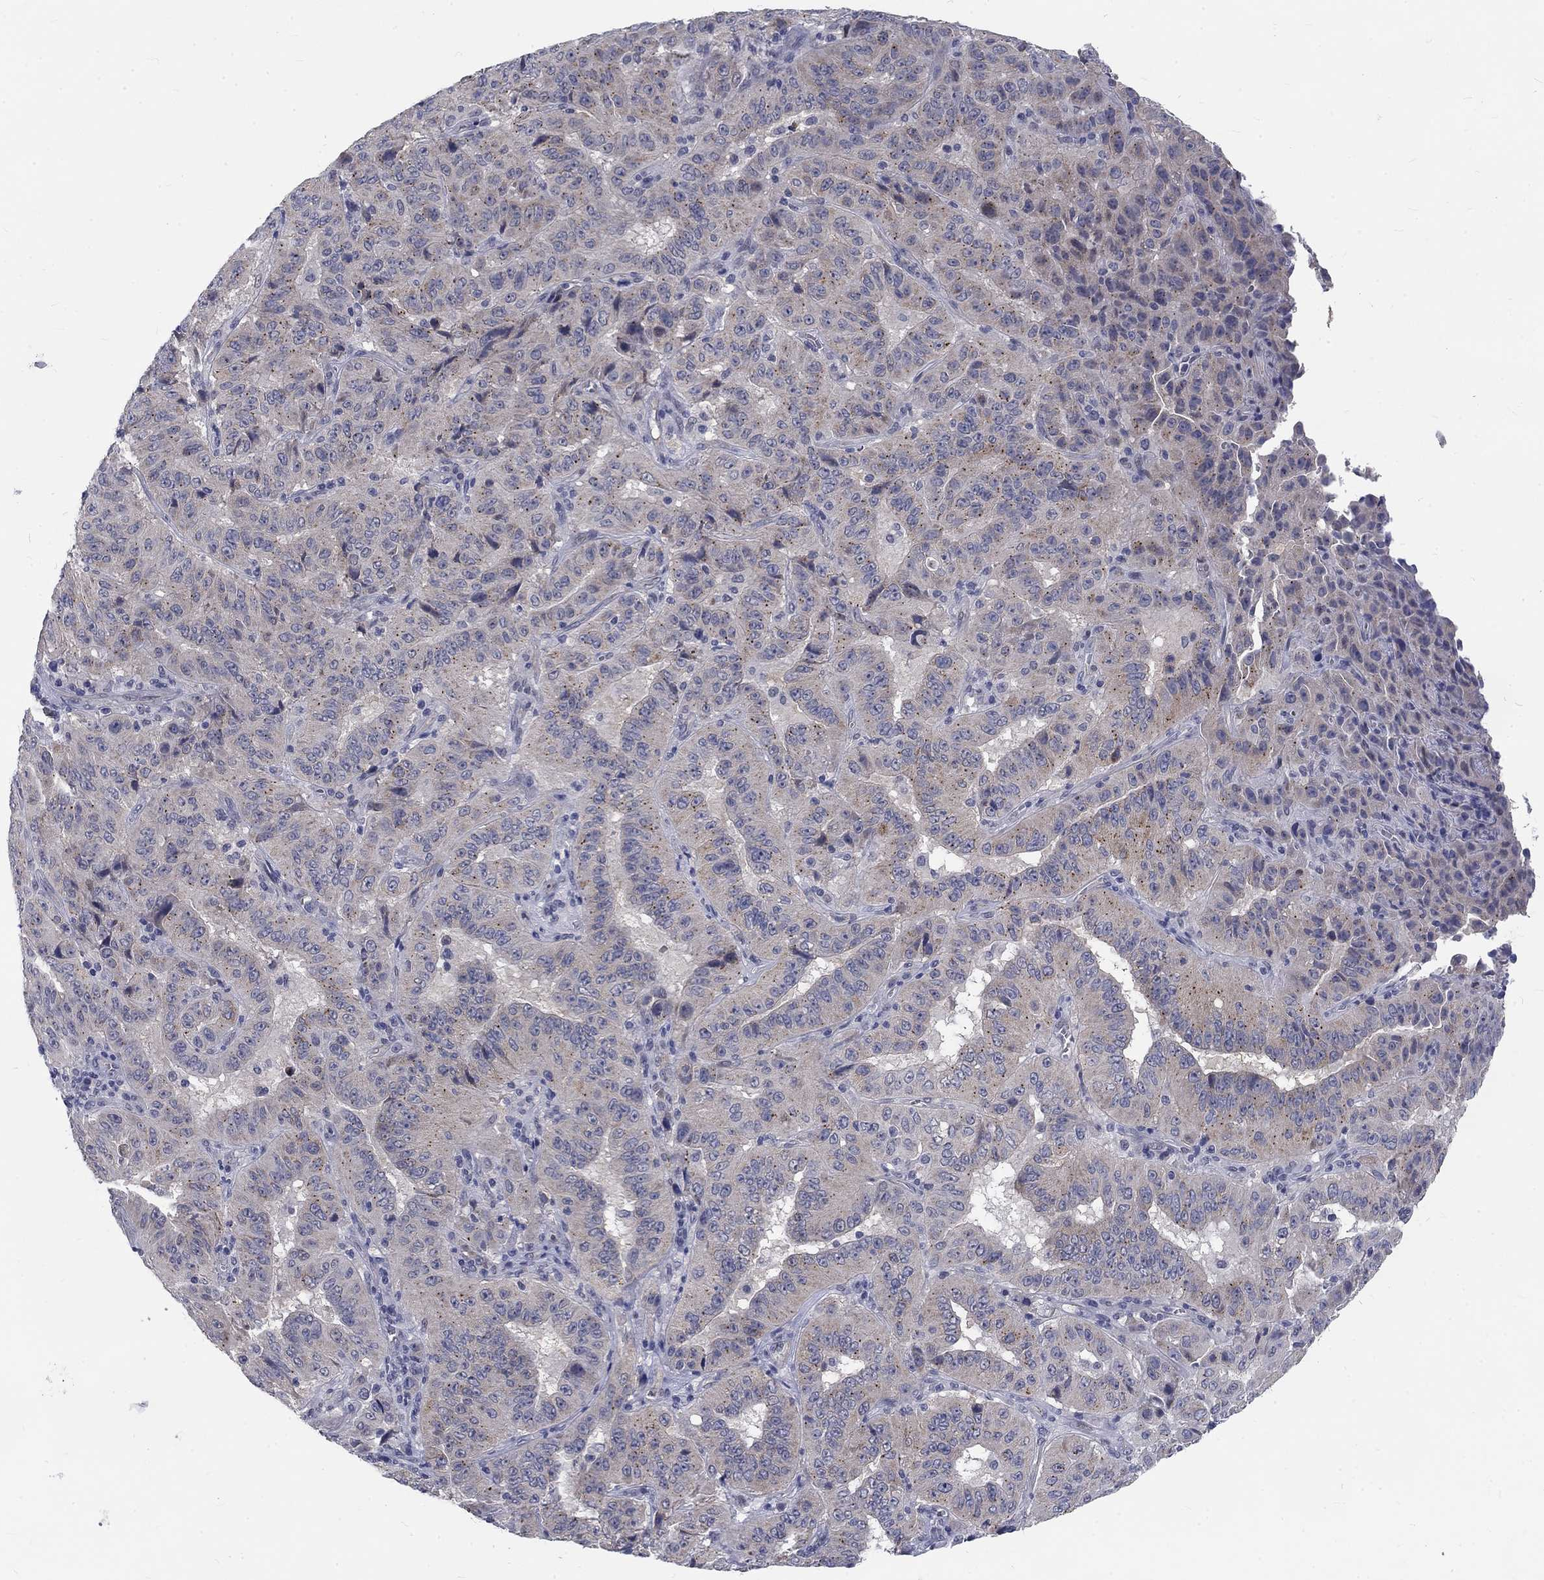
{"staining": {"intensity": "strong", "quantity": "<25%", "location": "cytoplasmic/membranous"}, "tissue": "pancreatic cancer", "cell_type": "Tumor cells", "image_type": "cancer", "snomed": [{"axis": "morphology", "description": "Adenocarcinoma, NOS"}, {"axis": "topography", "description": "Pancreas"}], "caption": "Brown immunohistochemical staining in human pancreatic cancer (adenocarcinoma) displays strong cytoplasmic/membranous positivity in approximately <25% of tumor cells.", "gene": "PHKA1", "patient": {"sex": "male", "age": 63}}